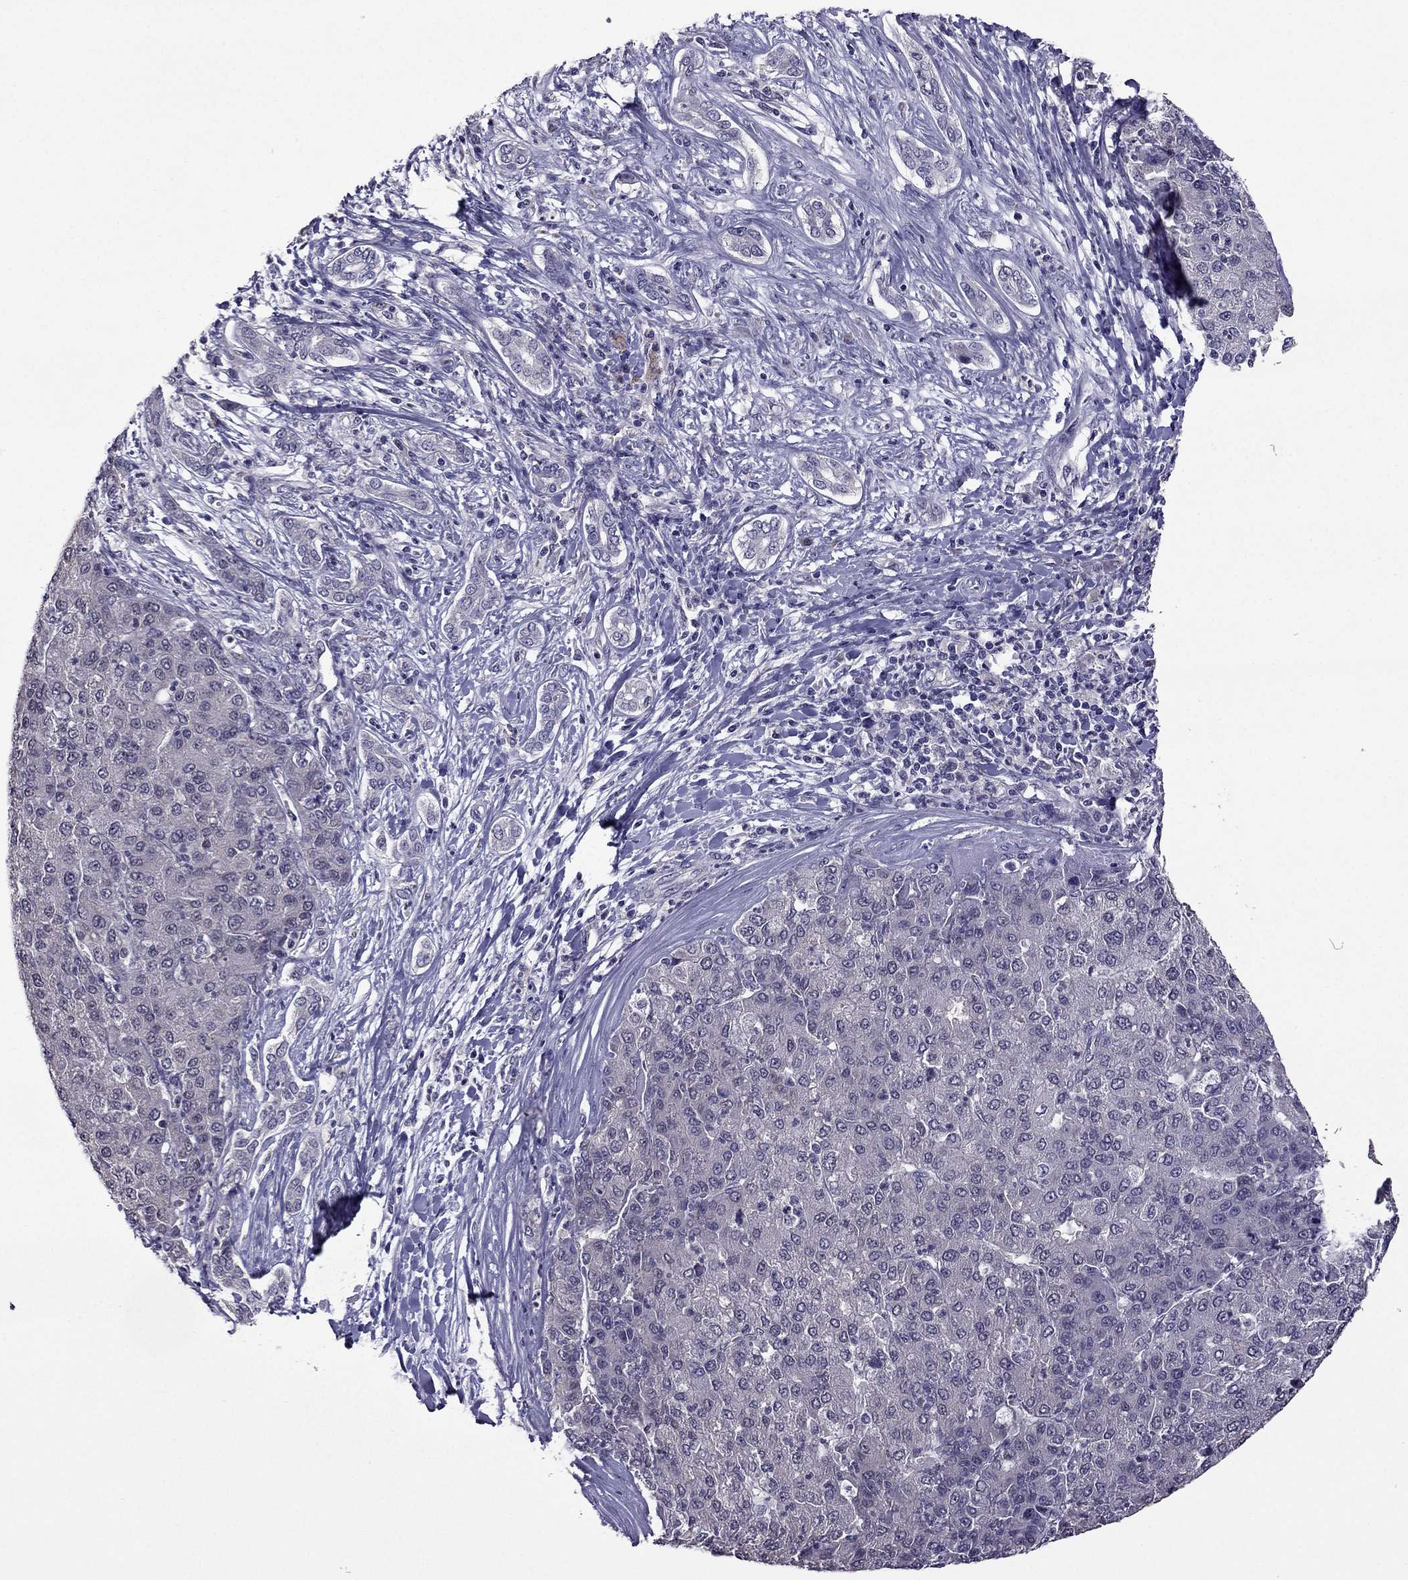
{"staining": {"intensity": "negative", "quantity": "none", "location": "none"}, "tissue": "liver cancer", "cell_type": "Tumor cells", "image_type": "cancer", "snomed": [{"axis": "morphology", "description": "Carcinoma, Hepatocellular, NOS"}, {"axis": "topography", "description": "Liver"}], "caption": "High magnification brightfield microscopy of liver cancer (hepatocellular carcinoma) stained with DAB (brown) and counterstained with hematoxylin (blue): tumor cells show no significant expression.", "gene": "CDK5", "patient": {"sex": "male", "age": 65}}